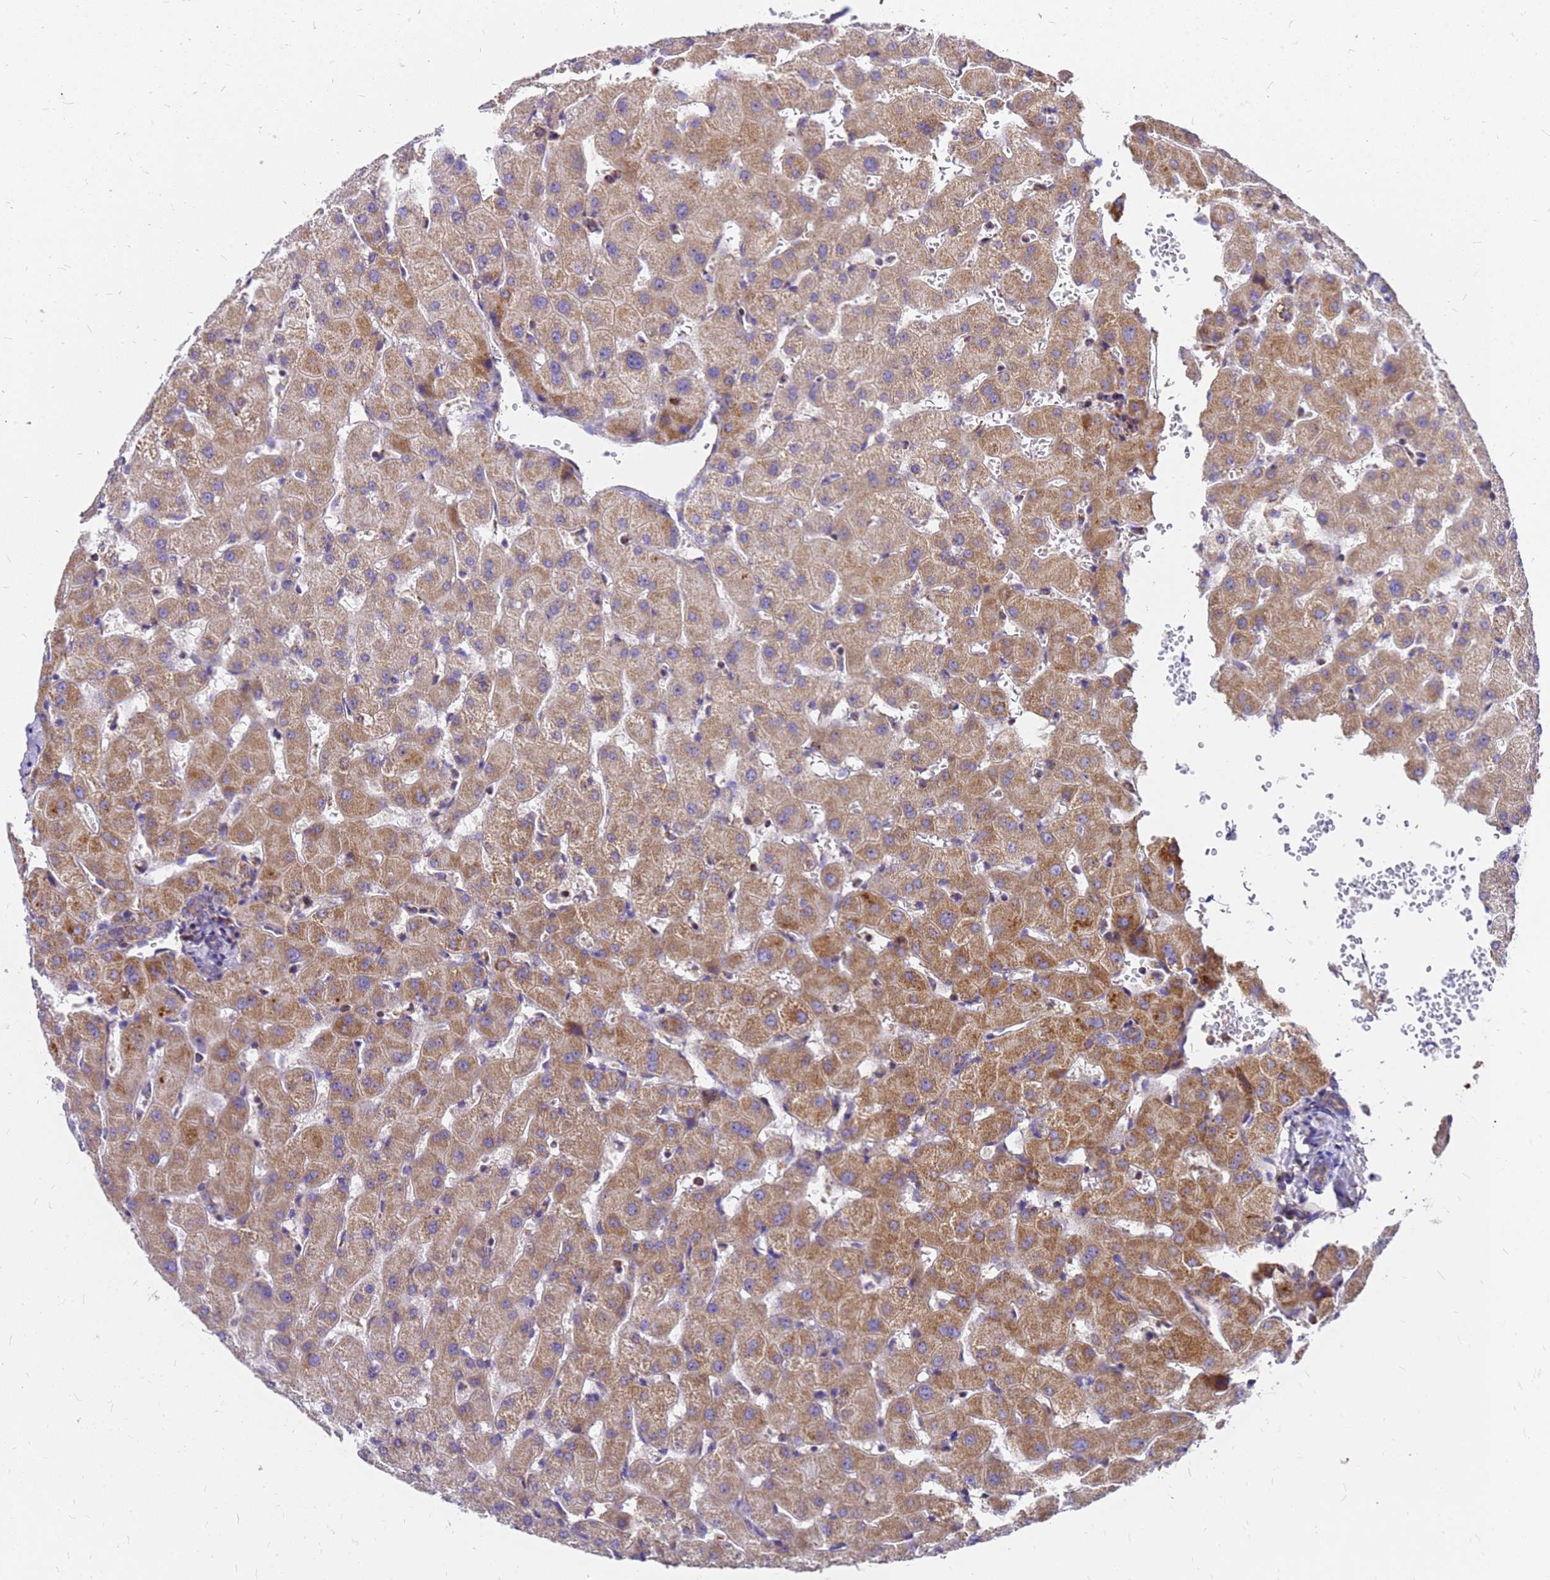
{"staining": {"intensity": "weak", "quantity": "<25%", "location": "cytoplasmic/membranous"}, "tissue": "liver", "cell_type": "Cholangiocytes", "image_type": "normal", "snomed": [{"axis": "morphology", "description": "Normal tissue, NOS"}, {"axis": "topography", "description": "Liver"}], "caption": "Immunohistochemistry (IHC) histopathology image of unremarkable human liver stained for a protein (brown), which reveals no staining in cholangiocytes.", "gene": "MRPS26", "patient": {"sex": "female", "age": 63}}